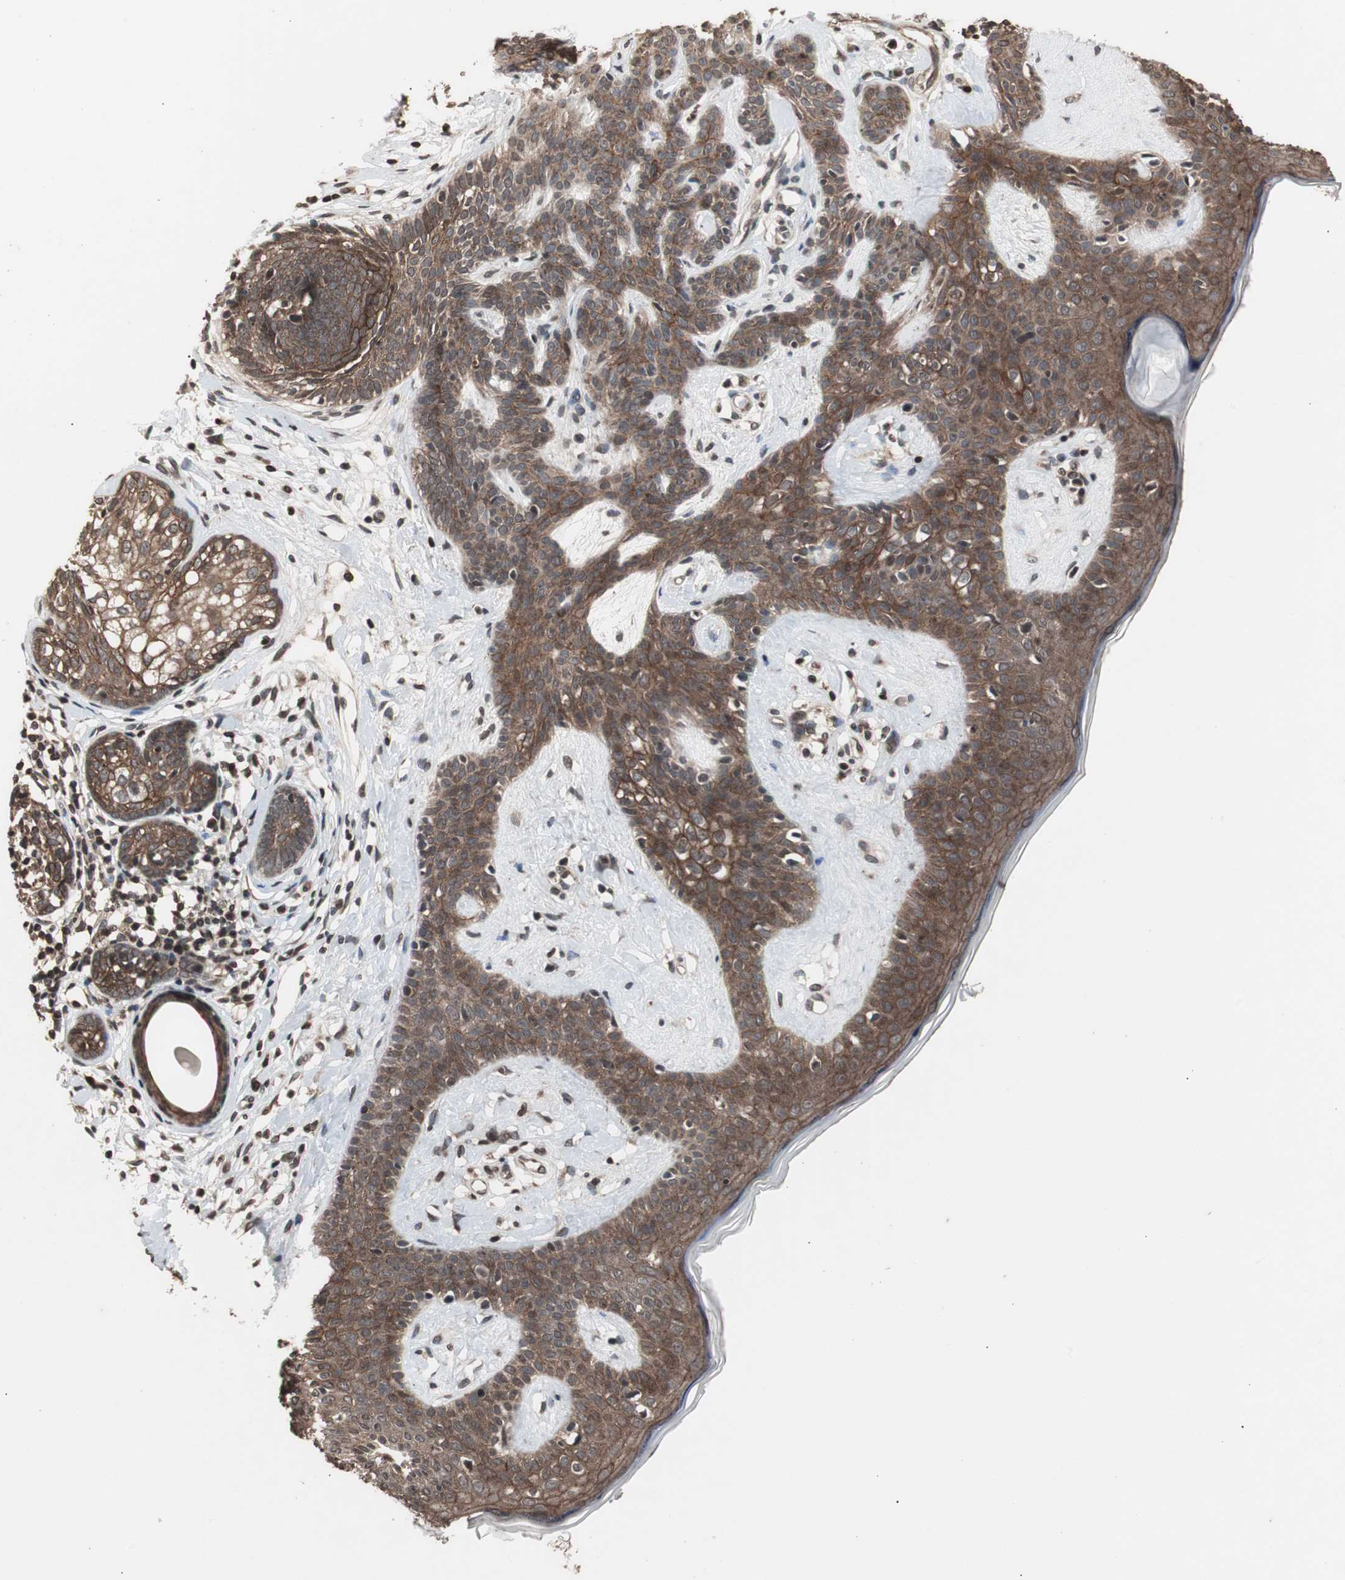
{"staining": {"intensity": "moderate", "quantity": ">75%", "location": "cytoplasmic/membranous"}, "tissue": "skin cancer", "cell_type": "Tumor cells", "image_type": "cancer", "snomed": [{"axis": "morphology", "description": "Developmental malformation"}, {"axis": "morphology", "description": "Basal cell carcinoma"}, {"axis": "topography", "description": "Skin"}], "caption": "DAB (3,3'-diaminobenzidine) immunohistochemical staining of basal cell carcinoma (skin) demonstrates moderate cytoplasmic/membranous protein staining in approximately >75% of tumor cells. The protein is shown in brown color, while the nuclei are stained blue.", "gene": "ZFC3H1", "patient": {"sex": "female", "age": 62}}